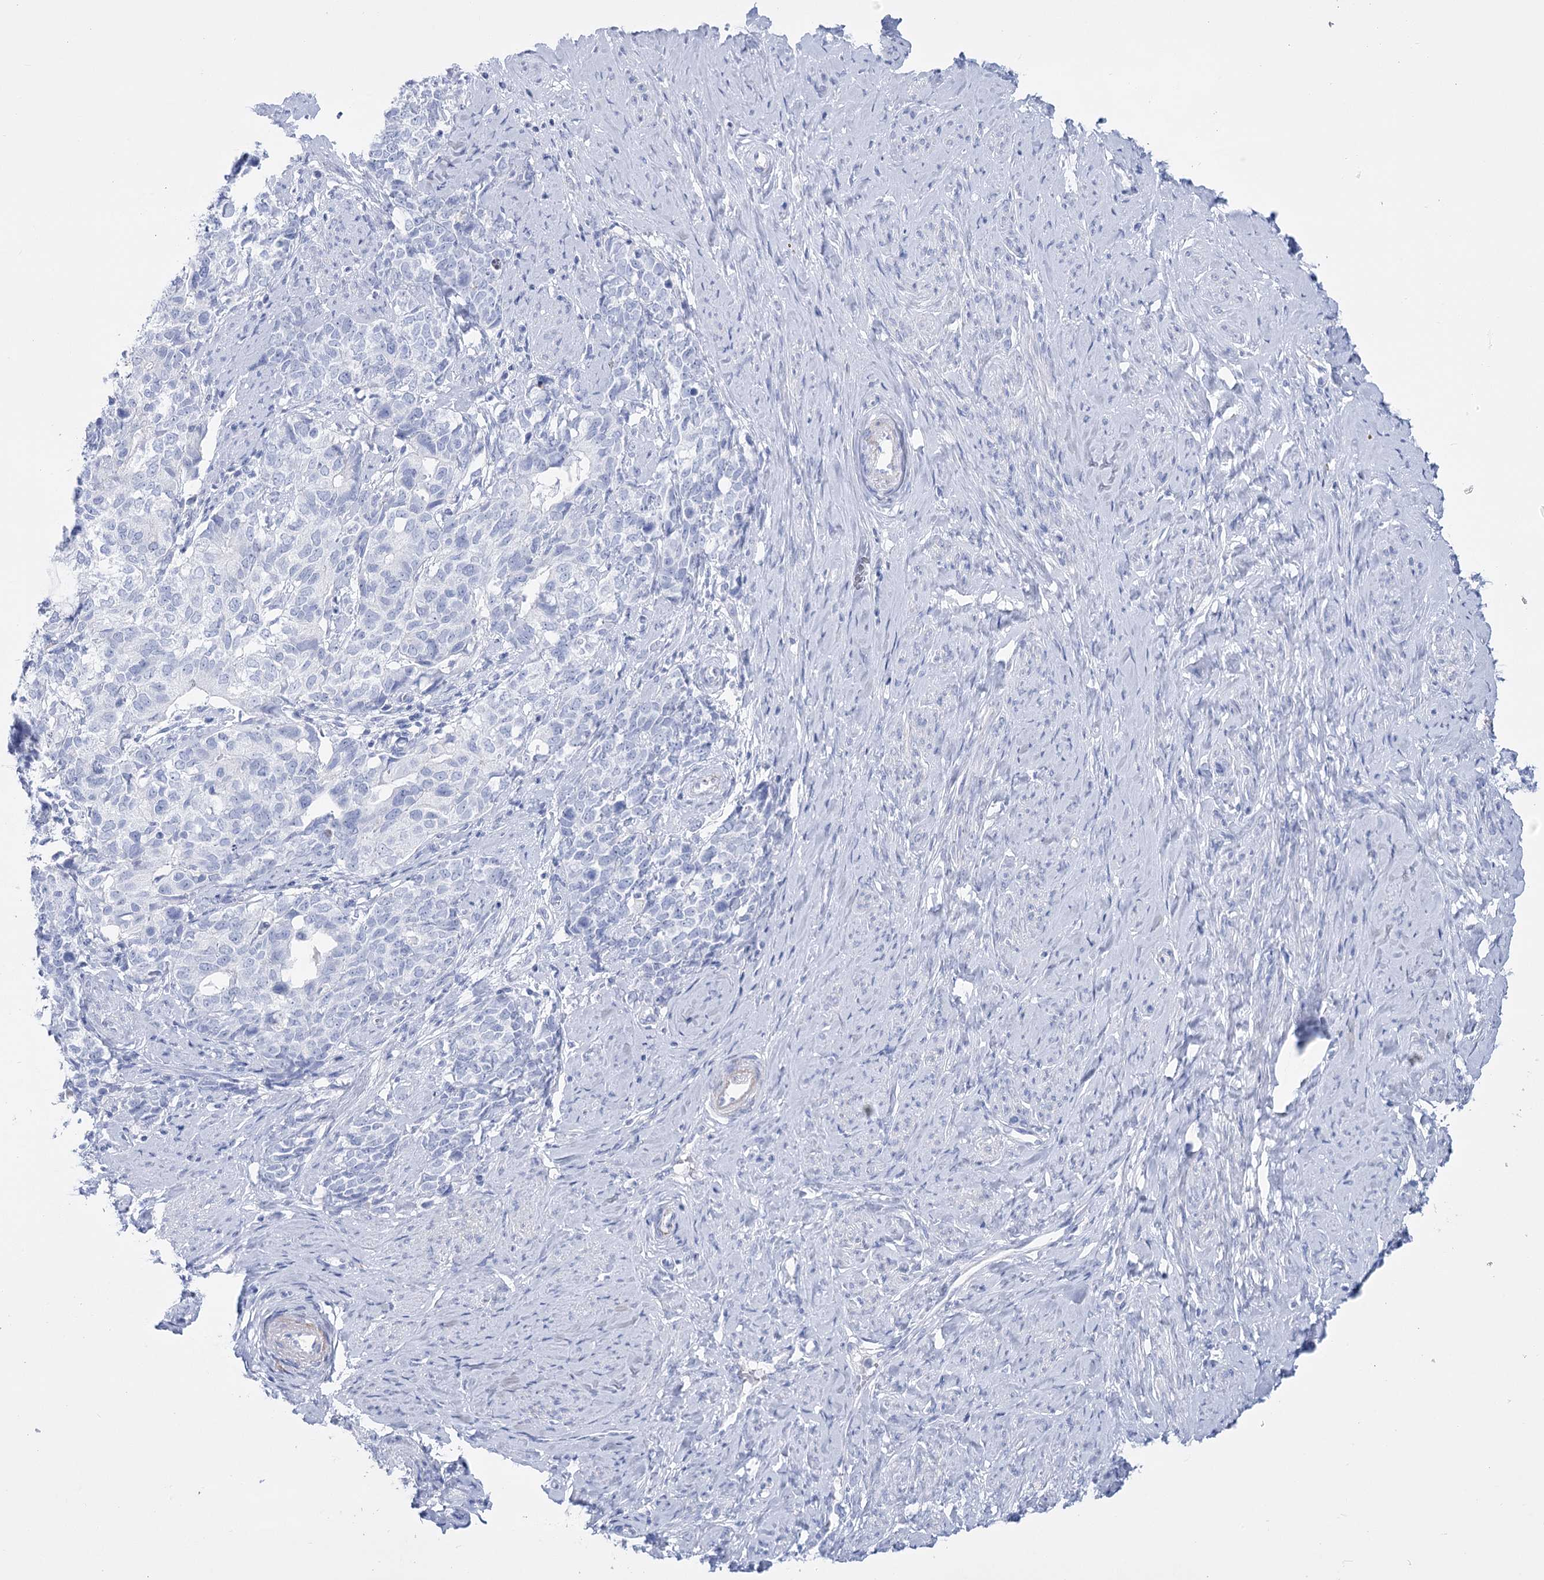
{"staining": {"intensity": "negative", "quantity": "none", "location": "none"}, "tissue": "cervical cancer", "cell_type": "Tumor cells", "image_type": "cancer", "snomed": [{"axis": "morphology", "description": "Squamous cell carcinoma, NOS"}, {"axis": "topography", "description": "Cervix"}], "caption": "The photomicrograph shows no staining of tumor cells in squamous cell carcinoma (cervical). (DAB immunohistochemistry visualized using brightfield microscopy, high magnification).", "gene": "PCDHA1", "patient": {"sex": "female", "age": 63}}